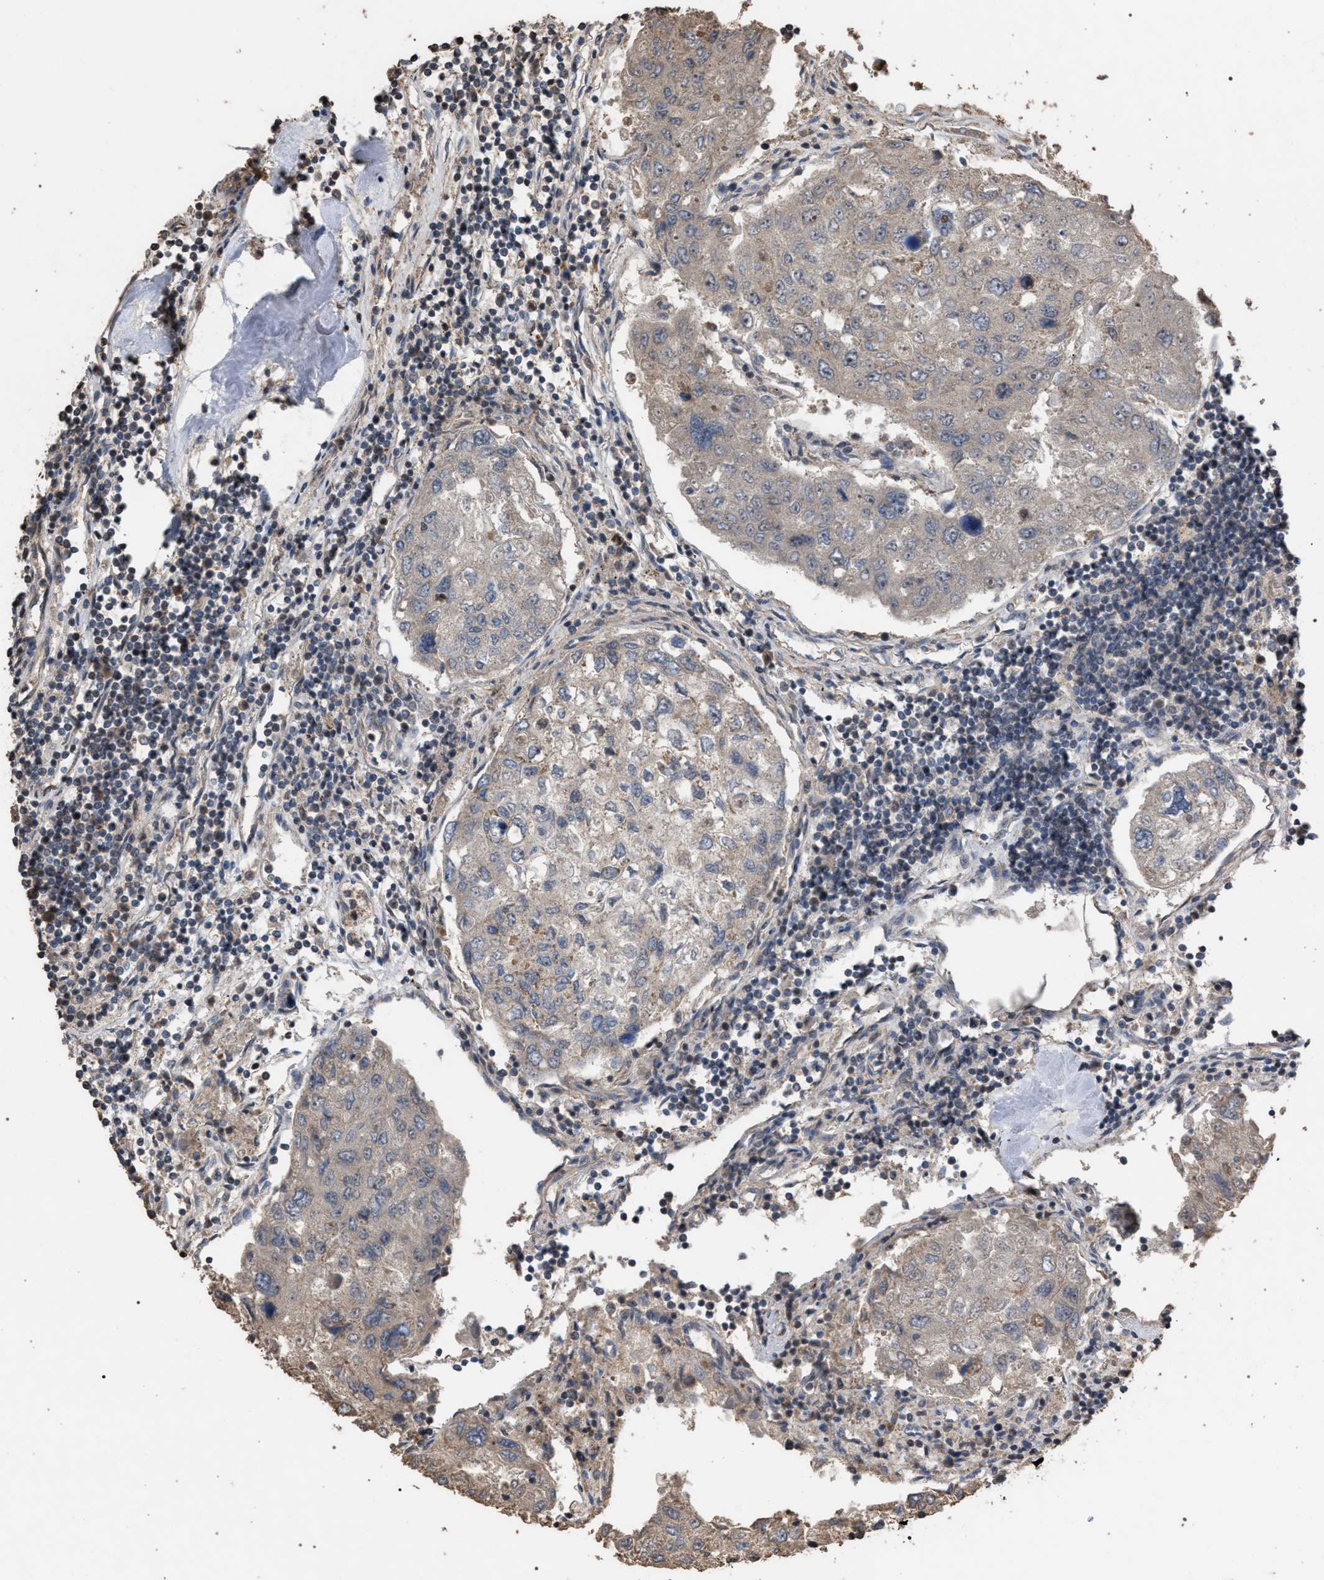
{"staining": {"intensity": "weak", "quantity": "<25%", "location": "cytoplasmic/membranous"}, "tissue": "urothelial cancer", "cell_type": "Tumor cells", "image_type": "cancer", "snomed": [{"axis": "morphology", "description": "Urothelial carcinoma, High grade"}, {"axis": "topography", "description": "Lymph node"}, {"axis": "topography", "description": "Urinary bladder"}], "caption": "DAB immunohistochemical staining of human urothelial cancer demonstrates no significant expression in tumor cells. (Stains: DAB immunohistochemistry with hematoxylin counter stain, Microscopy: brightfield microscopy at high magnification).", "gene": "NAA35", "patient": {"sex": "male", "age": 51}}